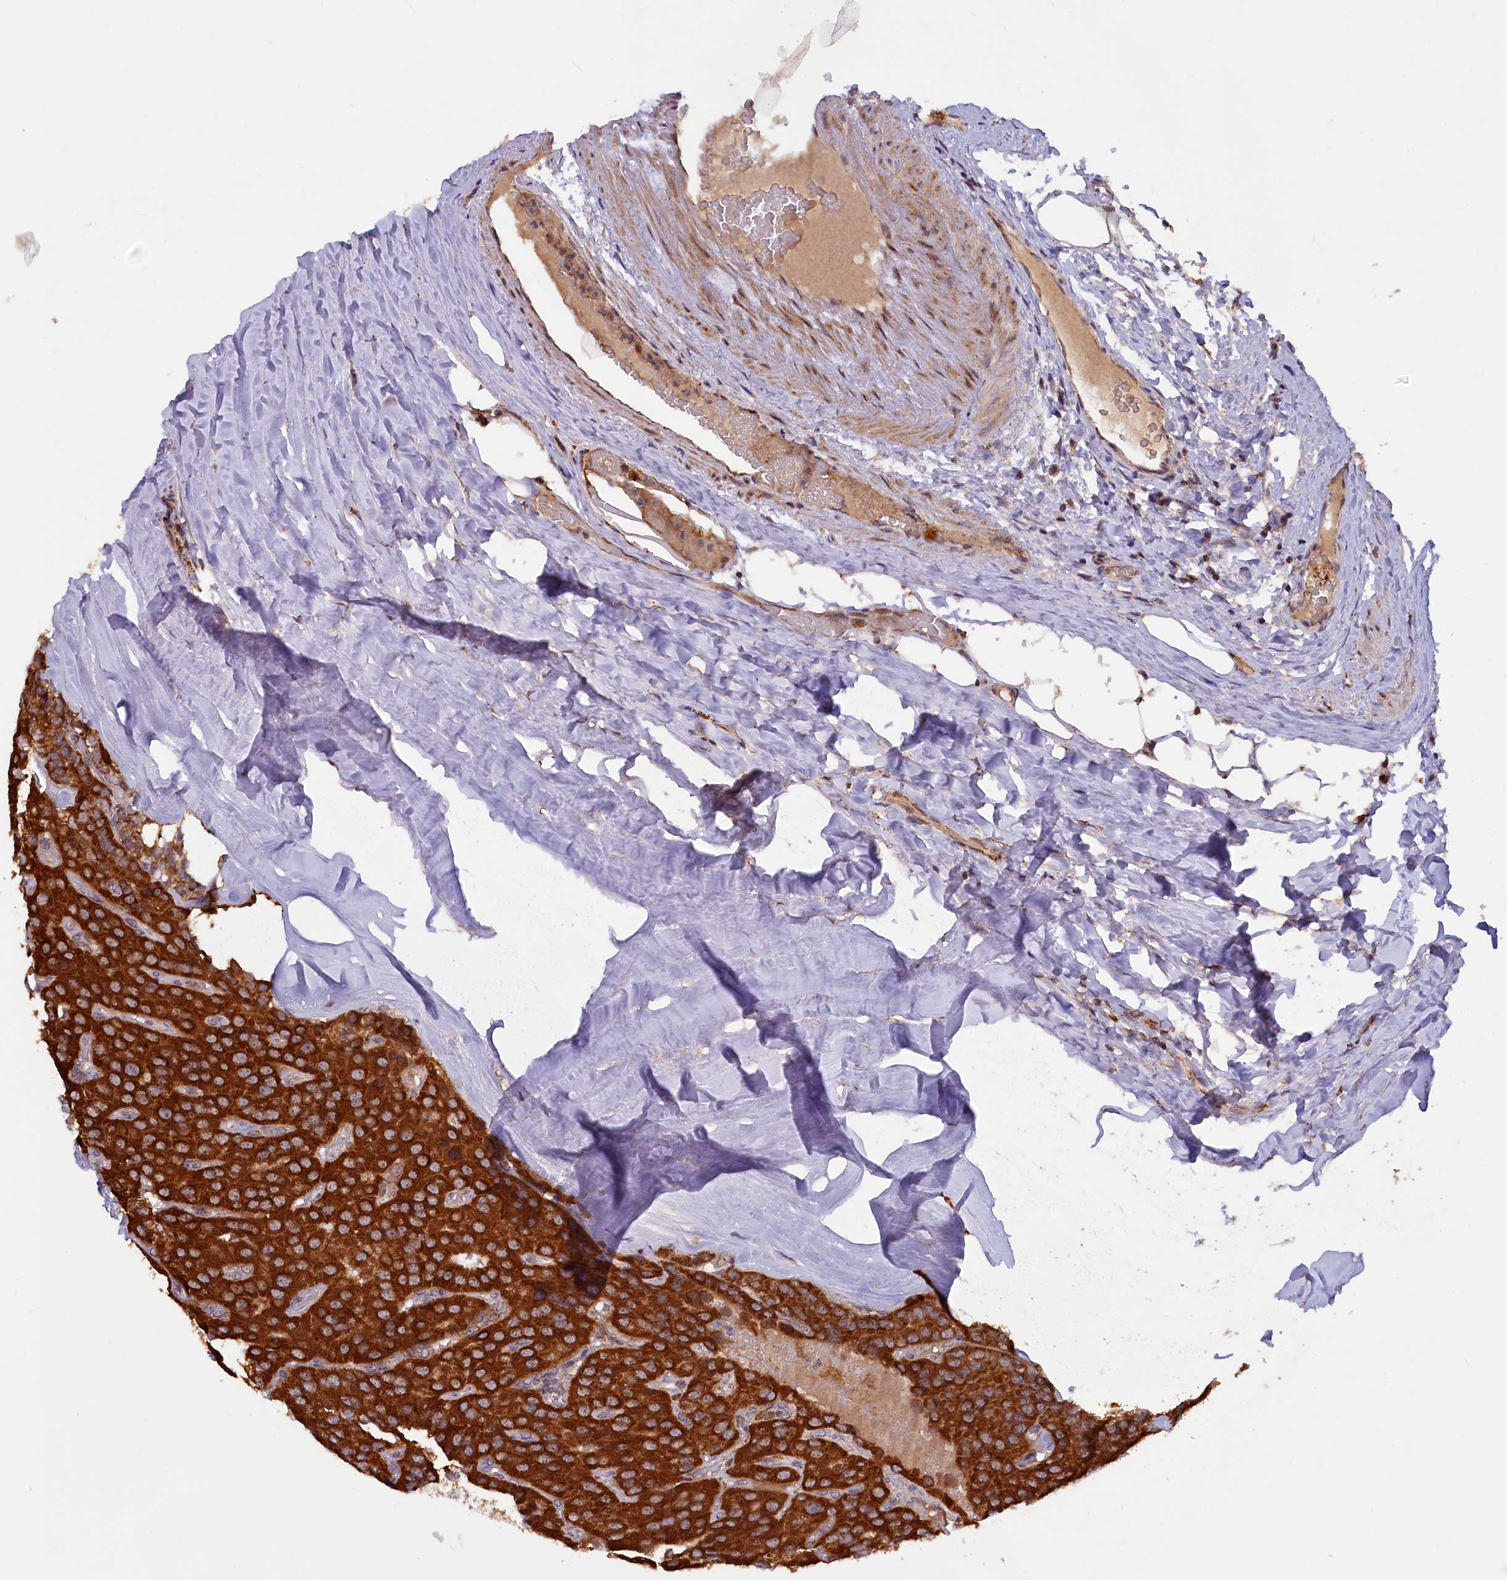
{"staining": {"intensity": "strong", "quantity": ">75%", "location": "cytoplasmic/membranous"}, "tissue": "parathyroid gland", "cell_type": "Glandular cells", "image_type": "normal", "snomed": [{"axis": "morphology", "description": "Normal tissue, NOS"}, {"axis": "morphology", "description": "Adenoma, NOS"}, {"axis": "topography", "description": "Parathyroid gland"}], "caption": "Glandular cells exhibit strong cytoplasmic/membranous positivity in approximately >75% of cells in benign parathyroid gland. (Brightfield microscopy of DAB IHC at high magnification).", "gene": "DUS3L", "patient": {"sex": "female", "age": 86}}